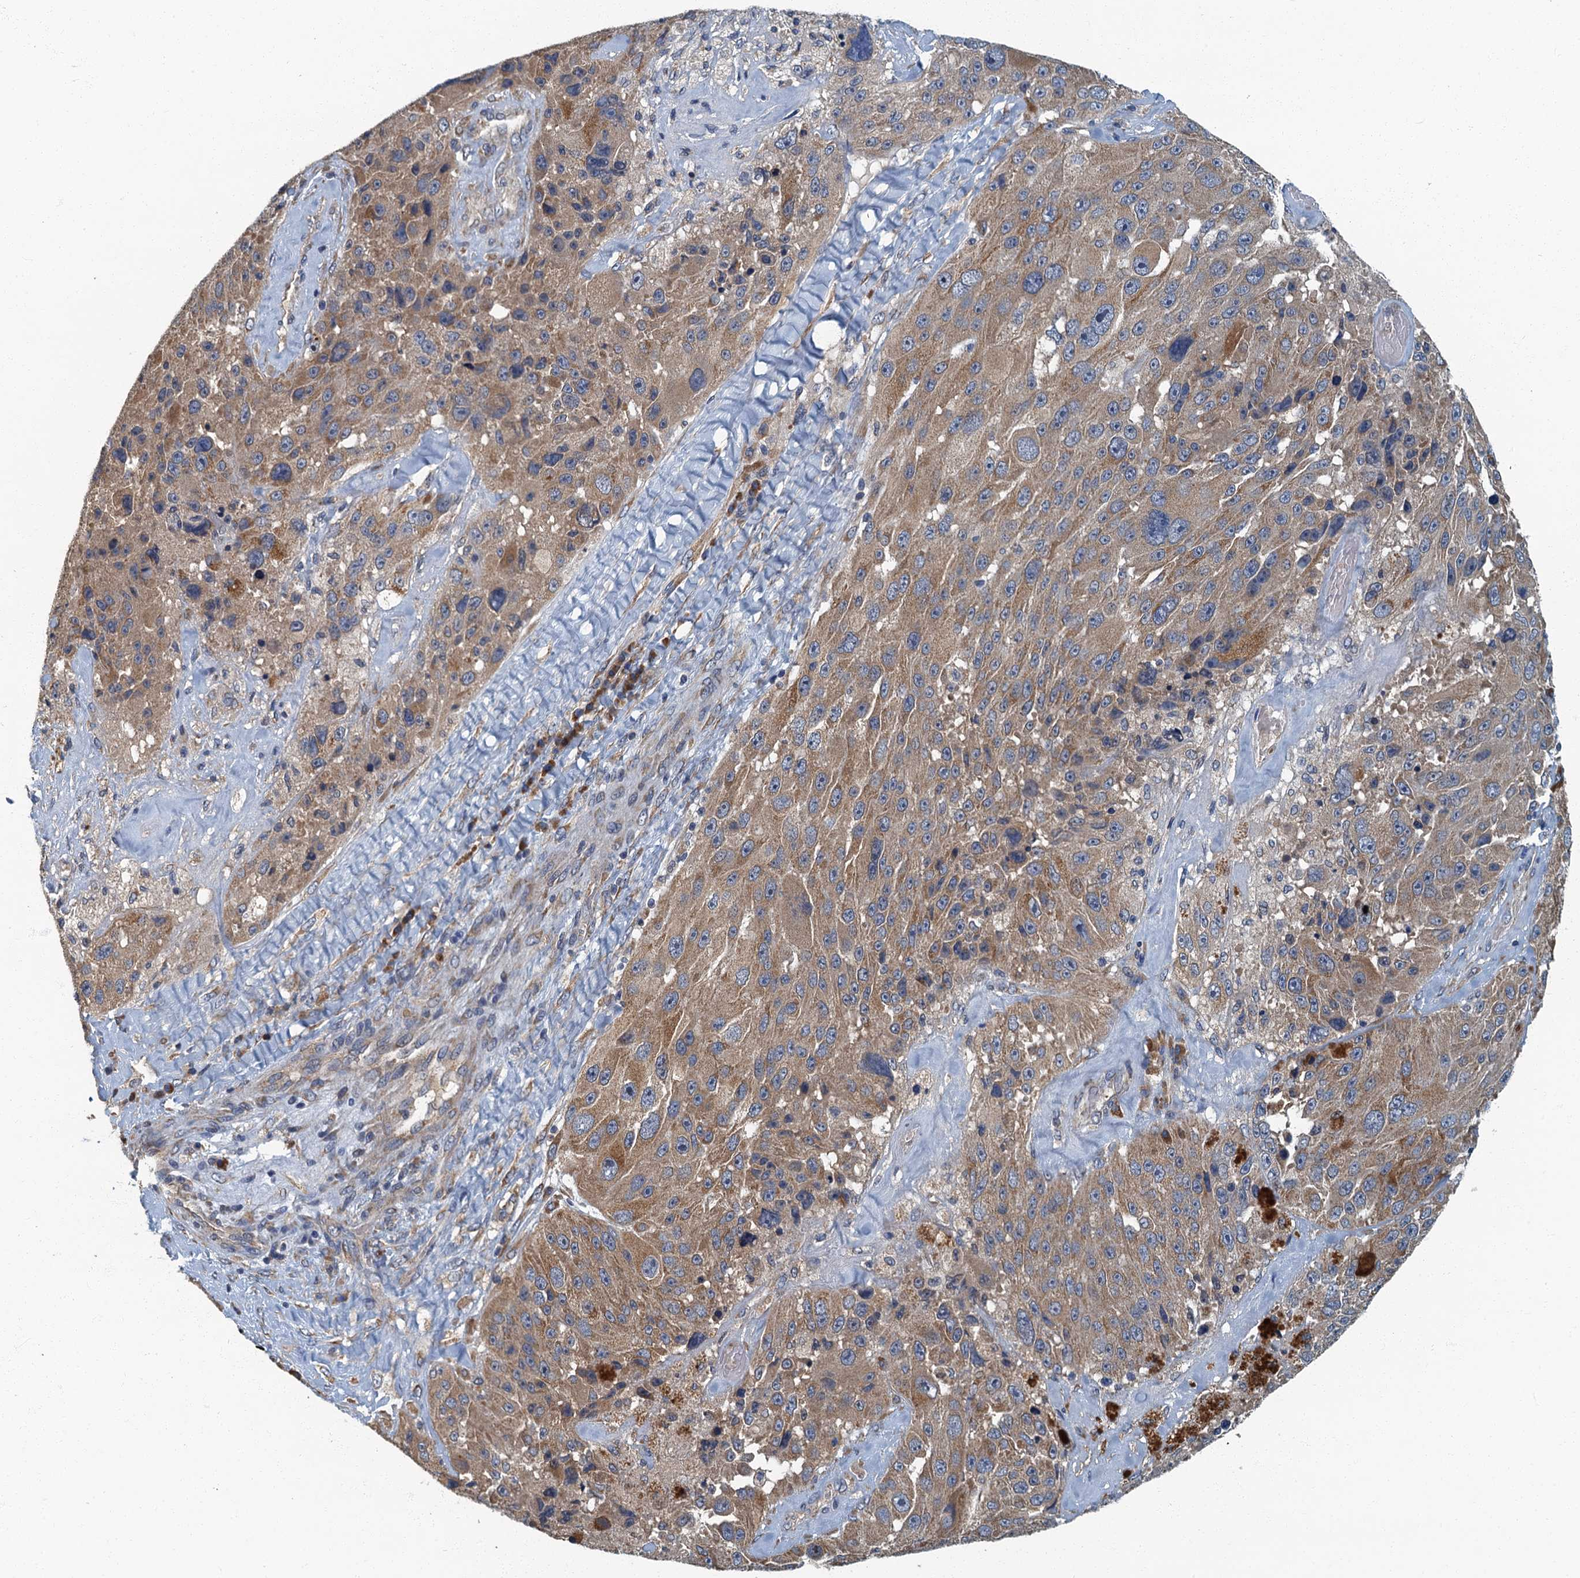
{"staining": {"intensity": "moderate", "quantity": "25%-75%", "location": "cytoplasmic/membranous"}, "tissue": "melanoma", "cell_type": "Tumor cells", "image_type": "cancer", "snomed": [{"axis": "morphology", "description": "Malignant melanoma, Metastatic site"}, {"axis": "topography", "description": "Lymph node"}], "caption": "Protein staining shows moderate cytoplasmic/membranous positivity in about 25%-75% of tumor cells in melanoma.", "gene": "DDX49", "patient": {"sex": "male", "age": 62}}